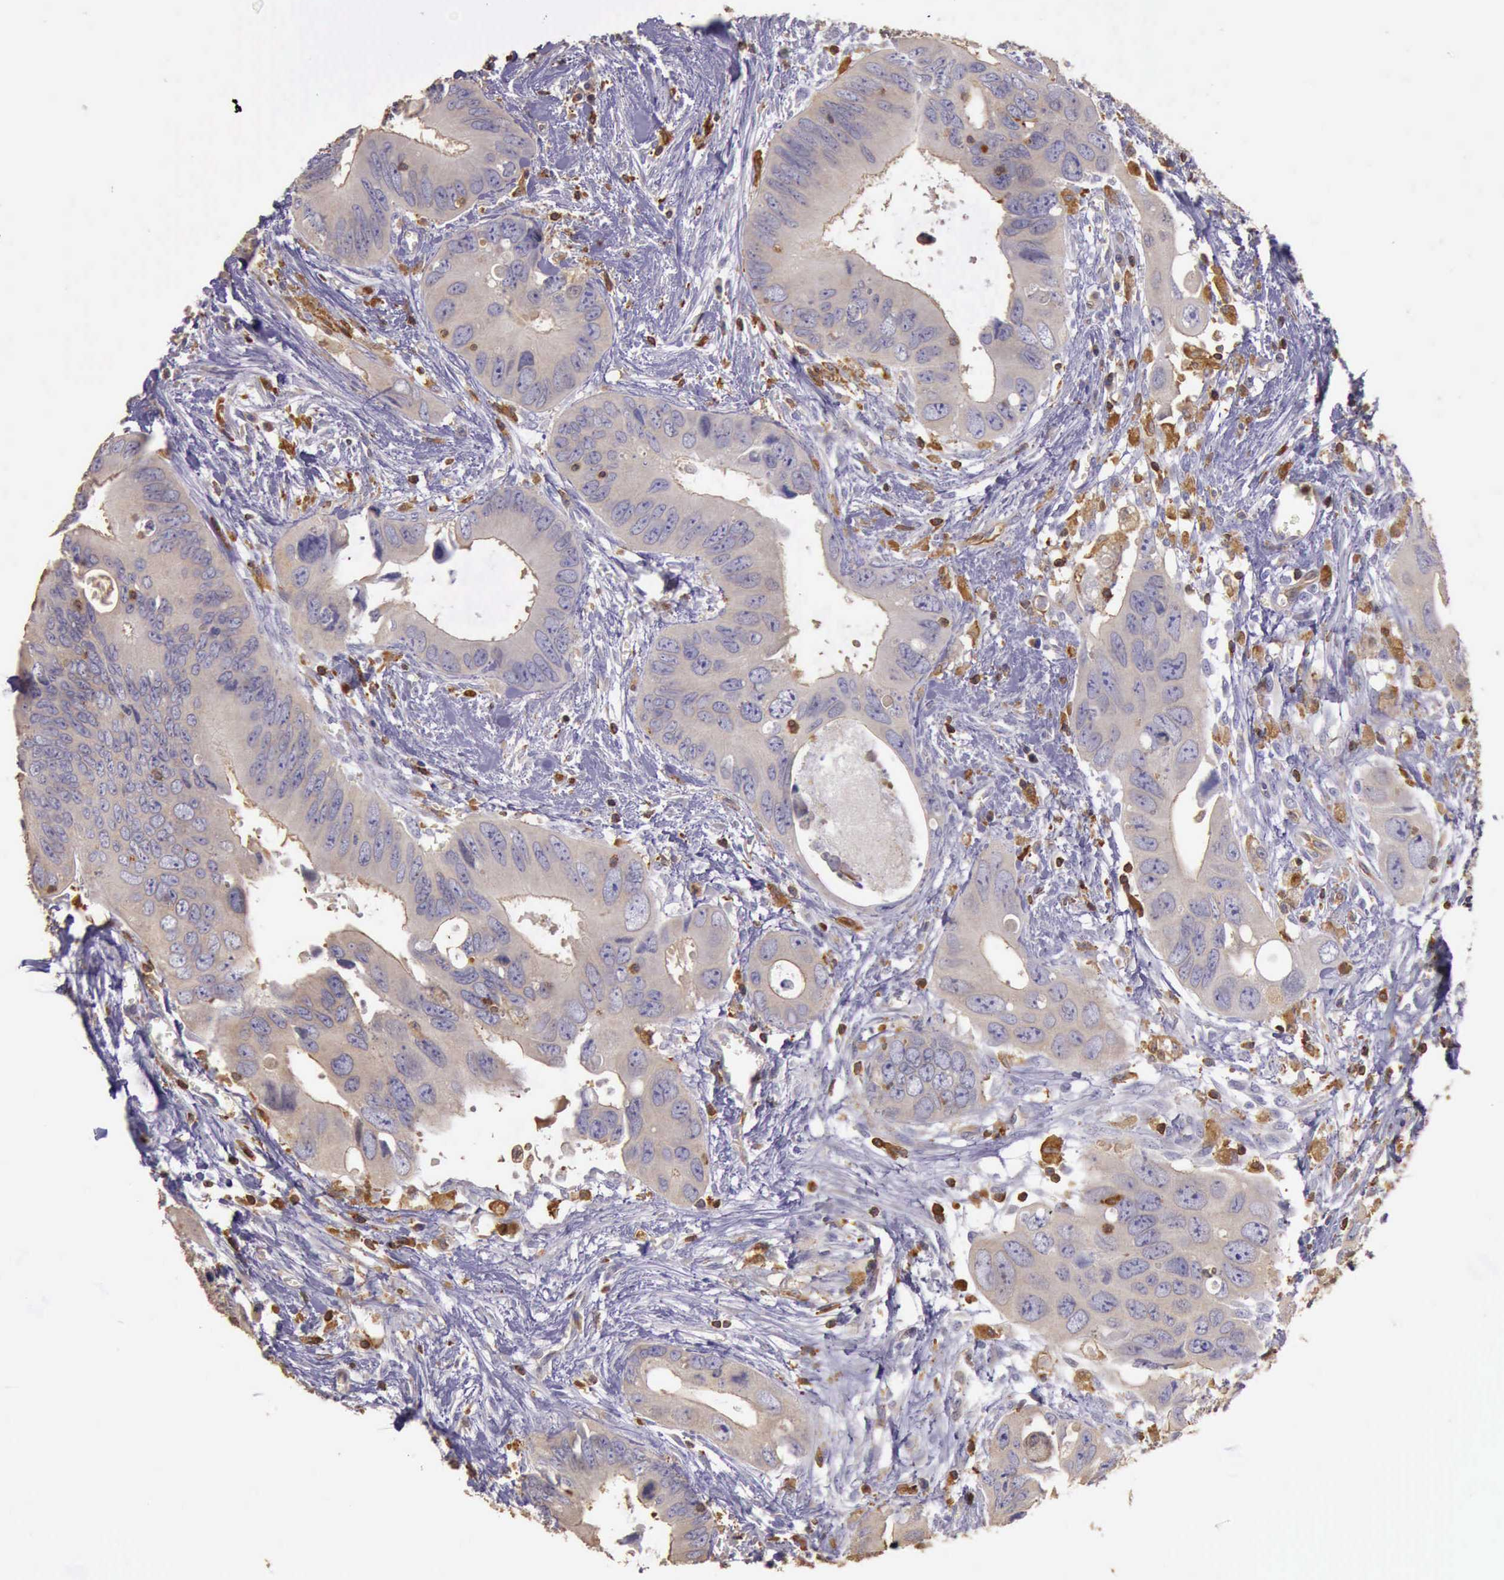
{"staining": {"intensity": "weak", "quantity": "25%-75%", "location": "cytoplasmic/membranous"}, "tissue": "colorectal cancer", "cell_type": "Tumor cells", "image_type": "cancer", "snomed": [{"axis": "morphology", "description": "Adenocarcinoma, NOS"}, {"axis": "topography", "description": "Rectum"}], "caption": "Tumor cells demonstrate weak cytoplasmic/membranous staining in approximately 25%-75% of cells in adenocarcinoma (colorectal).", "gene": "ARHGAP4", "patient": {"sex": "male", "age": 70}}